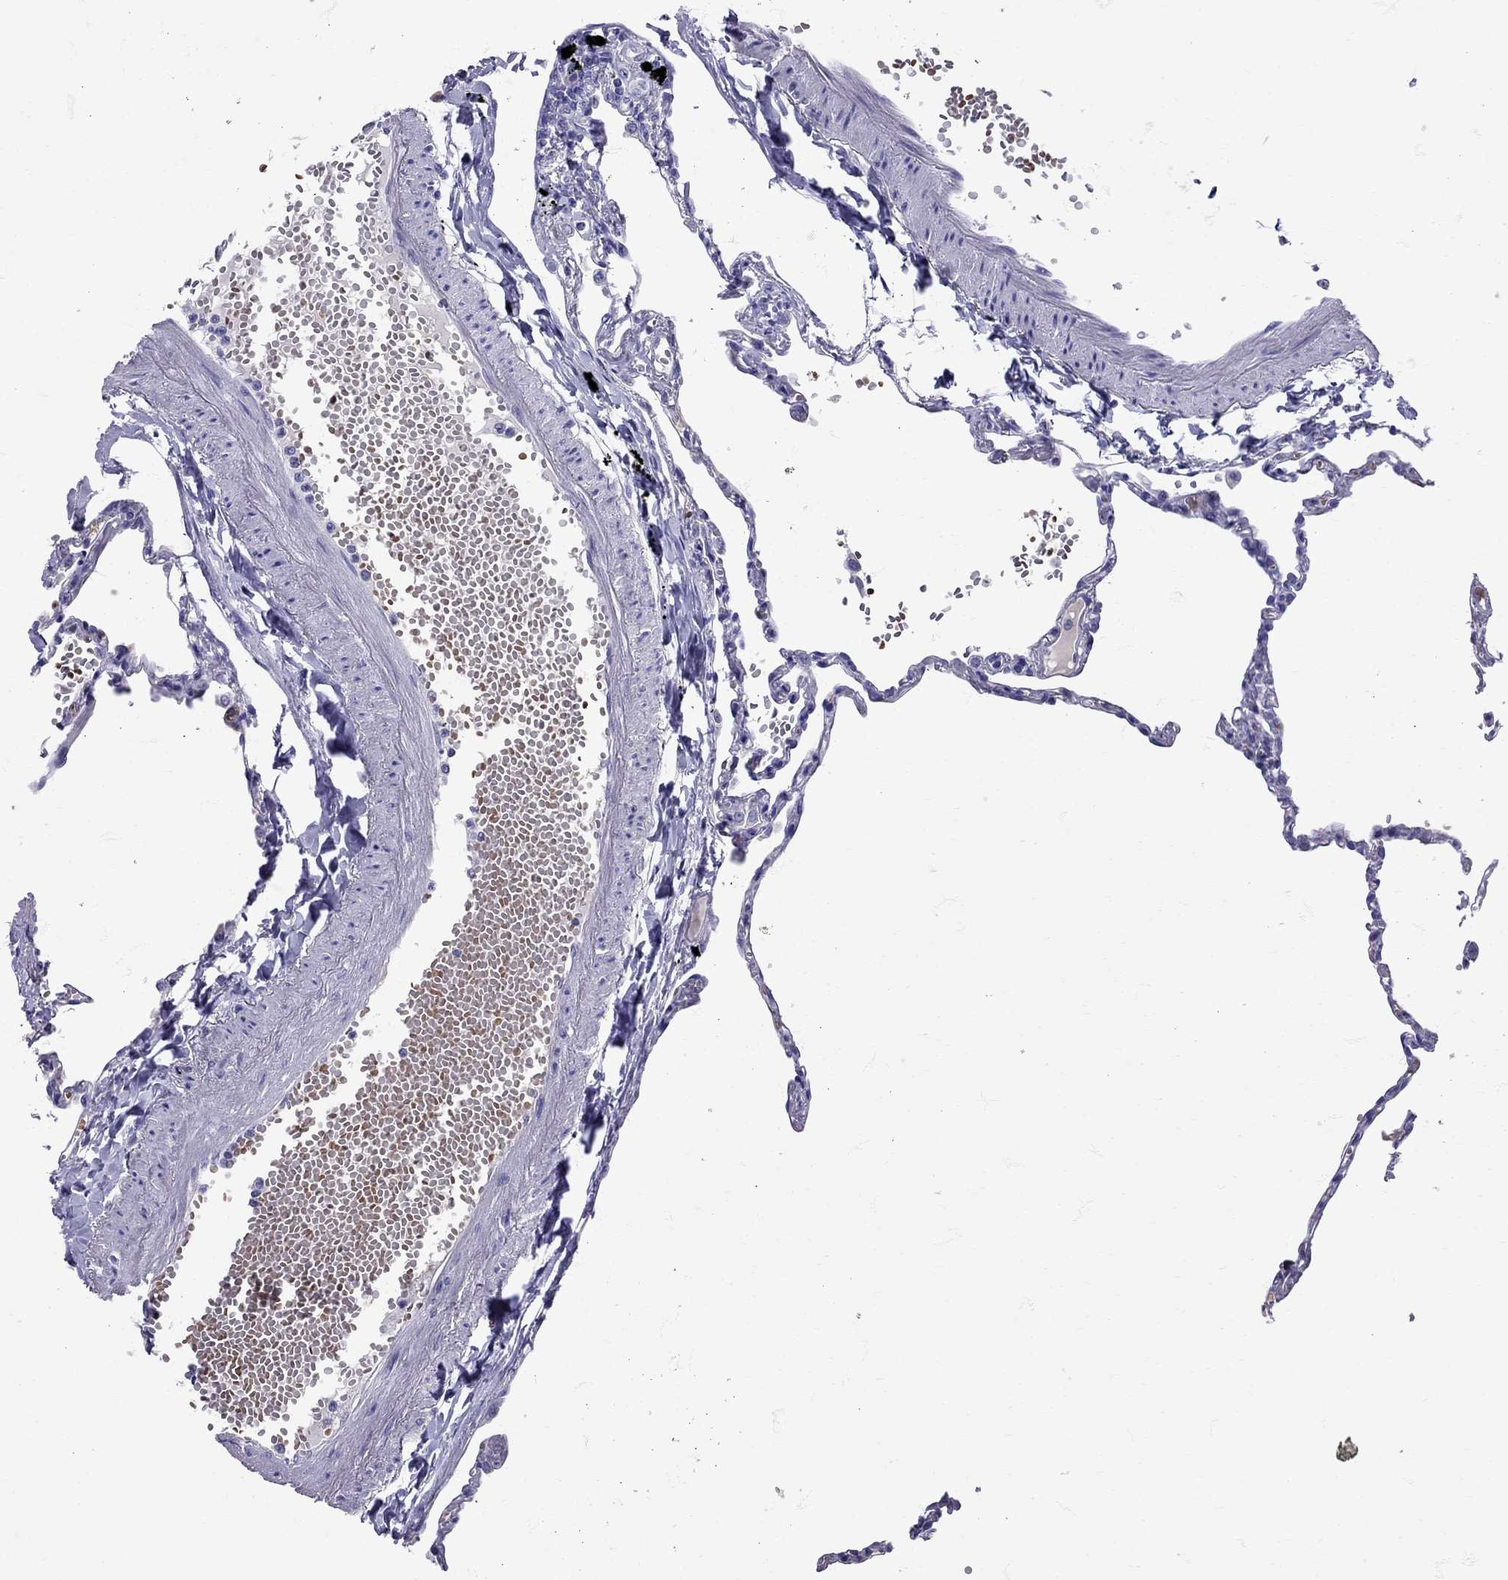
{"staining": {"intensity": "negative", "quantity": "none", "location": "none"}, "tissue": "lung", "cell_type": "Alveolar cells", "image_type": "normal", "snomed": [{"axis": "morphology", "description": "Normal tissue, NOS"}, {"axis": "topography", "description": "Lung"}], "caption": "The histopathology image exhibits no significant expression in alveolar cells of lung.", "gene": "TBR1", "patient": {"sex": "male", "age": 78}}